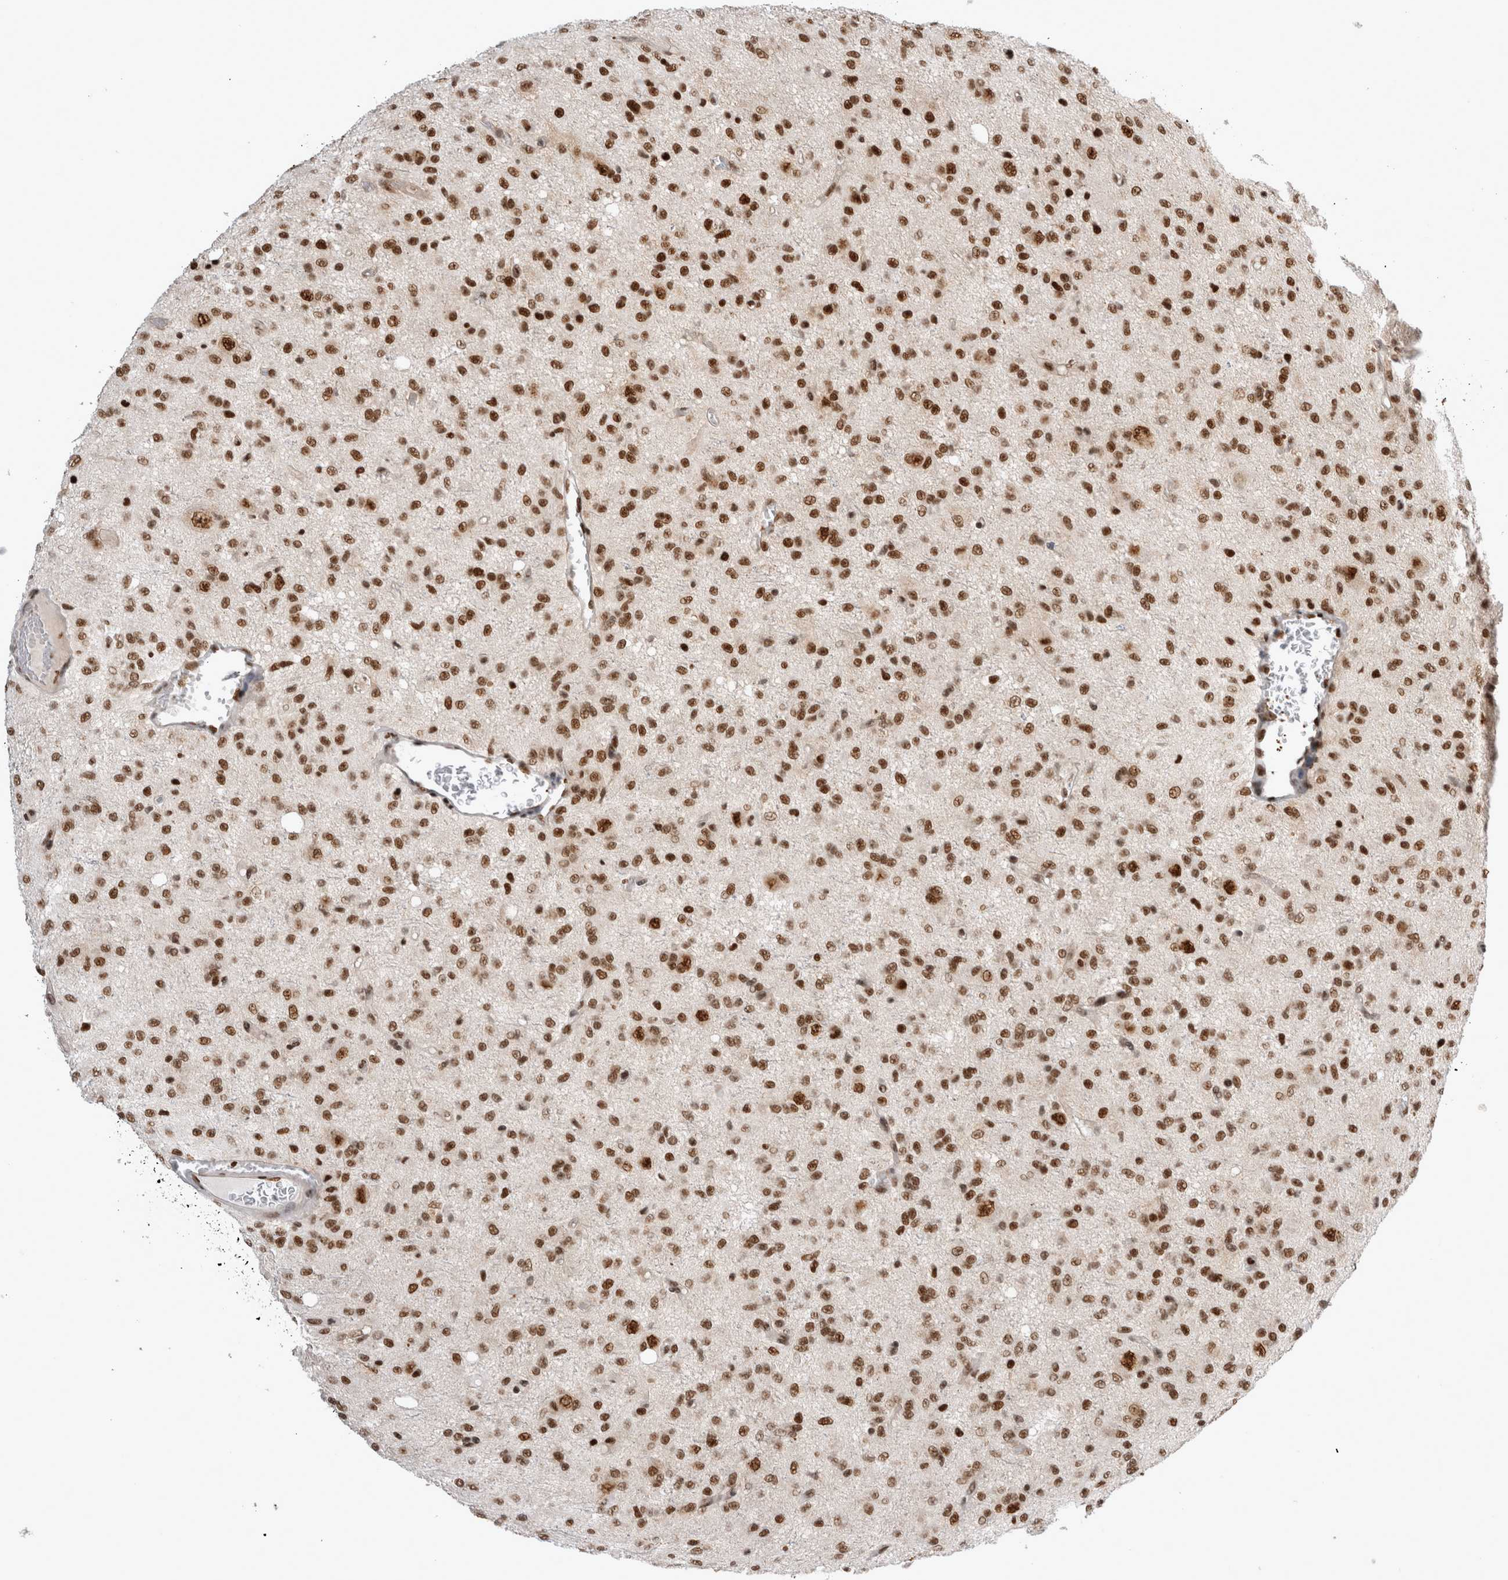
{"staining": {"intensity": "strong", "quantity": ">75%", "location": "nuclear"}, "tissue": "glioma", "cell_type": "Tumor cells", "image_type": "cancer", "snomed": [{"axis": "morphology", "description": "Glioma, malignant, High grade"}, {"axis": "topography", "description": "Brain"}], "caption": "Tumor cells demonstrate high levels of strong nuclear staining in approximately >75% of cells in human malignant high-grade glioma.", "gene": "EYA2", "patient": {"sex": "female", "age": 59}}